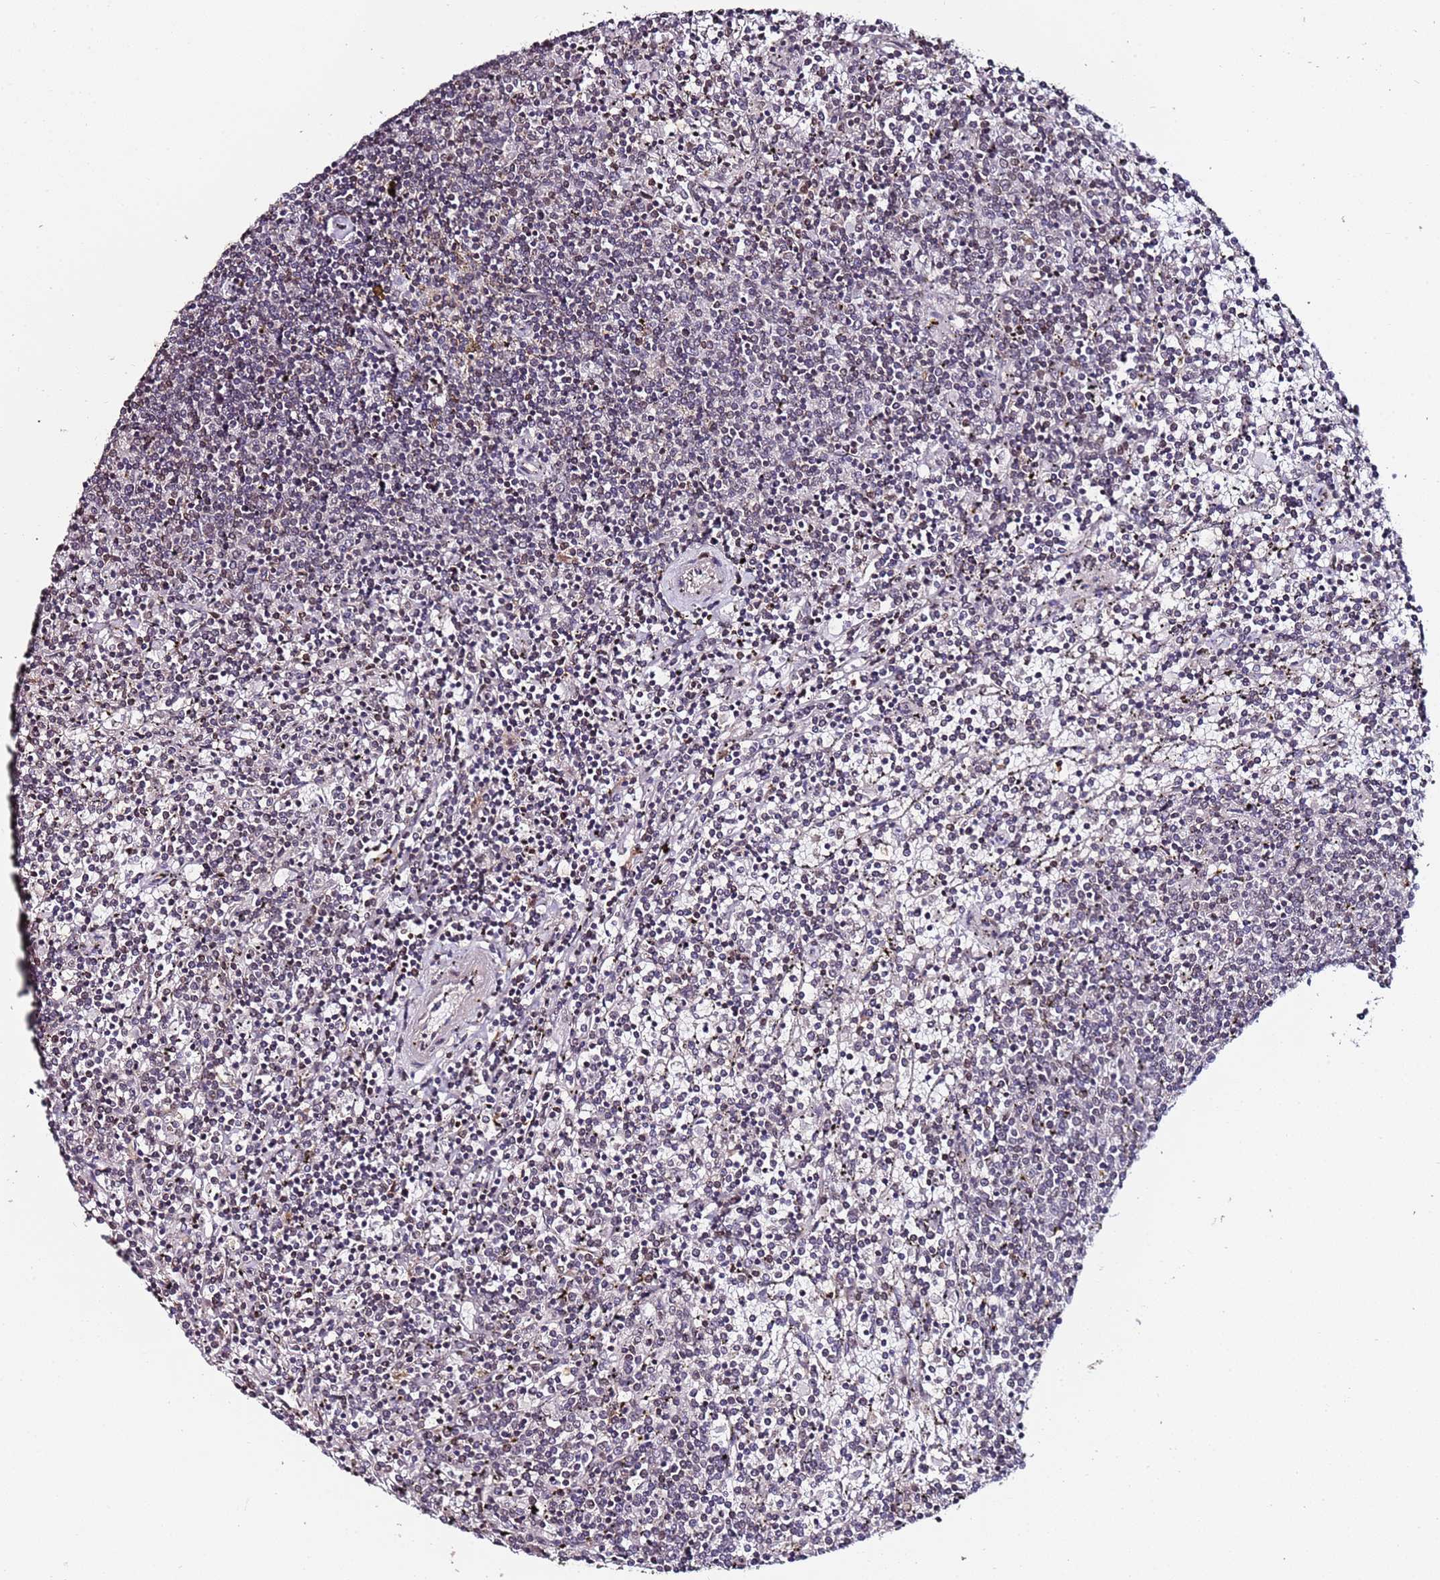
{"staining": {"intensity": "negative", "quantity": "none", "location": "none"}, "tissue": "lymphoma", "cell_type": "Tumor cells", "image_type": "cancer", "snomed": [{"axis": "morphology", "description": "Malignant lymphoma, non-Hodgkin's type, Low grade"}, {"axis": "topography", "description": "Spleen"}], "caption": "Immunohistochemistry (IHC) histopathology image of human lymphoma stained for a protein (brown), which reveals no staining in tumor cells. (DAB immunohistochemistry, high magnification).", "gene": "DUSP28", "patient": {"sex": "female", "age": 50}}